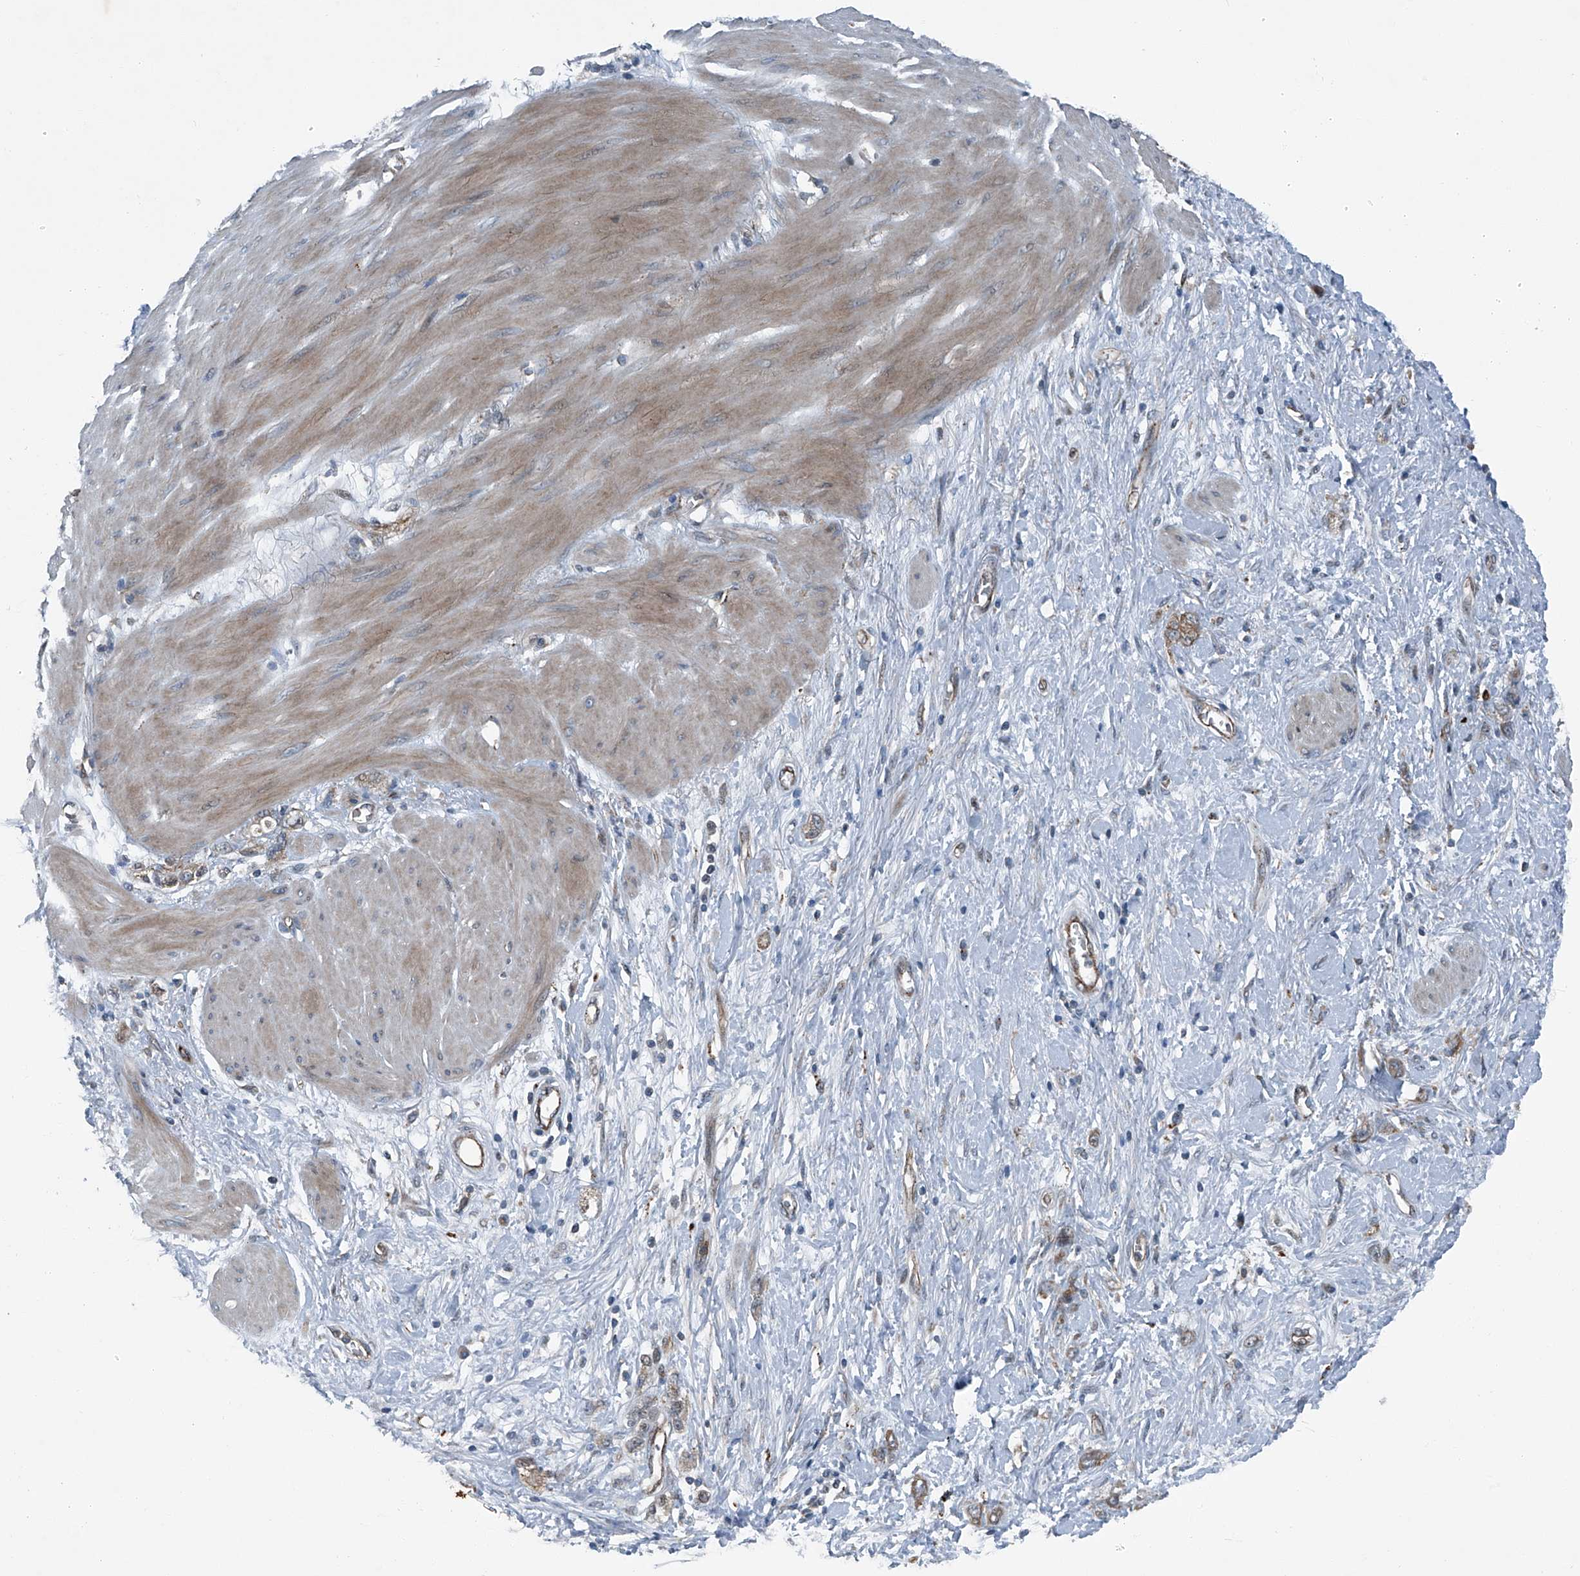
{"staining": {"intensity": "weak", "quantity": ">75%", "location": "cytoplasmic/membranous"}, "tissue": "stomach cancer", "cell_type": "Tumor cells", "image_type": "cancer", "snomed": [{"axis": "morphology", "description": "Adenocarcinoma, NOS"}, {"axis": "topography", "description": "Stomach"}], "caption": "IHC of human stomach cancer (adenocarcinoma) demonstrates low levels of weak cytoplasmic/membranous expression in approximately >75% of tumor cells.", "gene": "SENP2", "patient": {"sex": "female", "age": 76}}